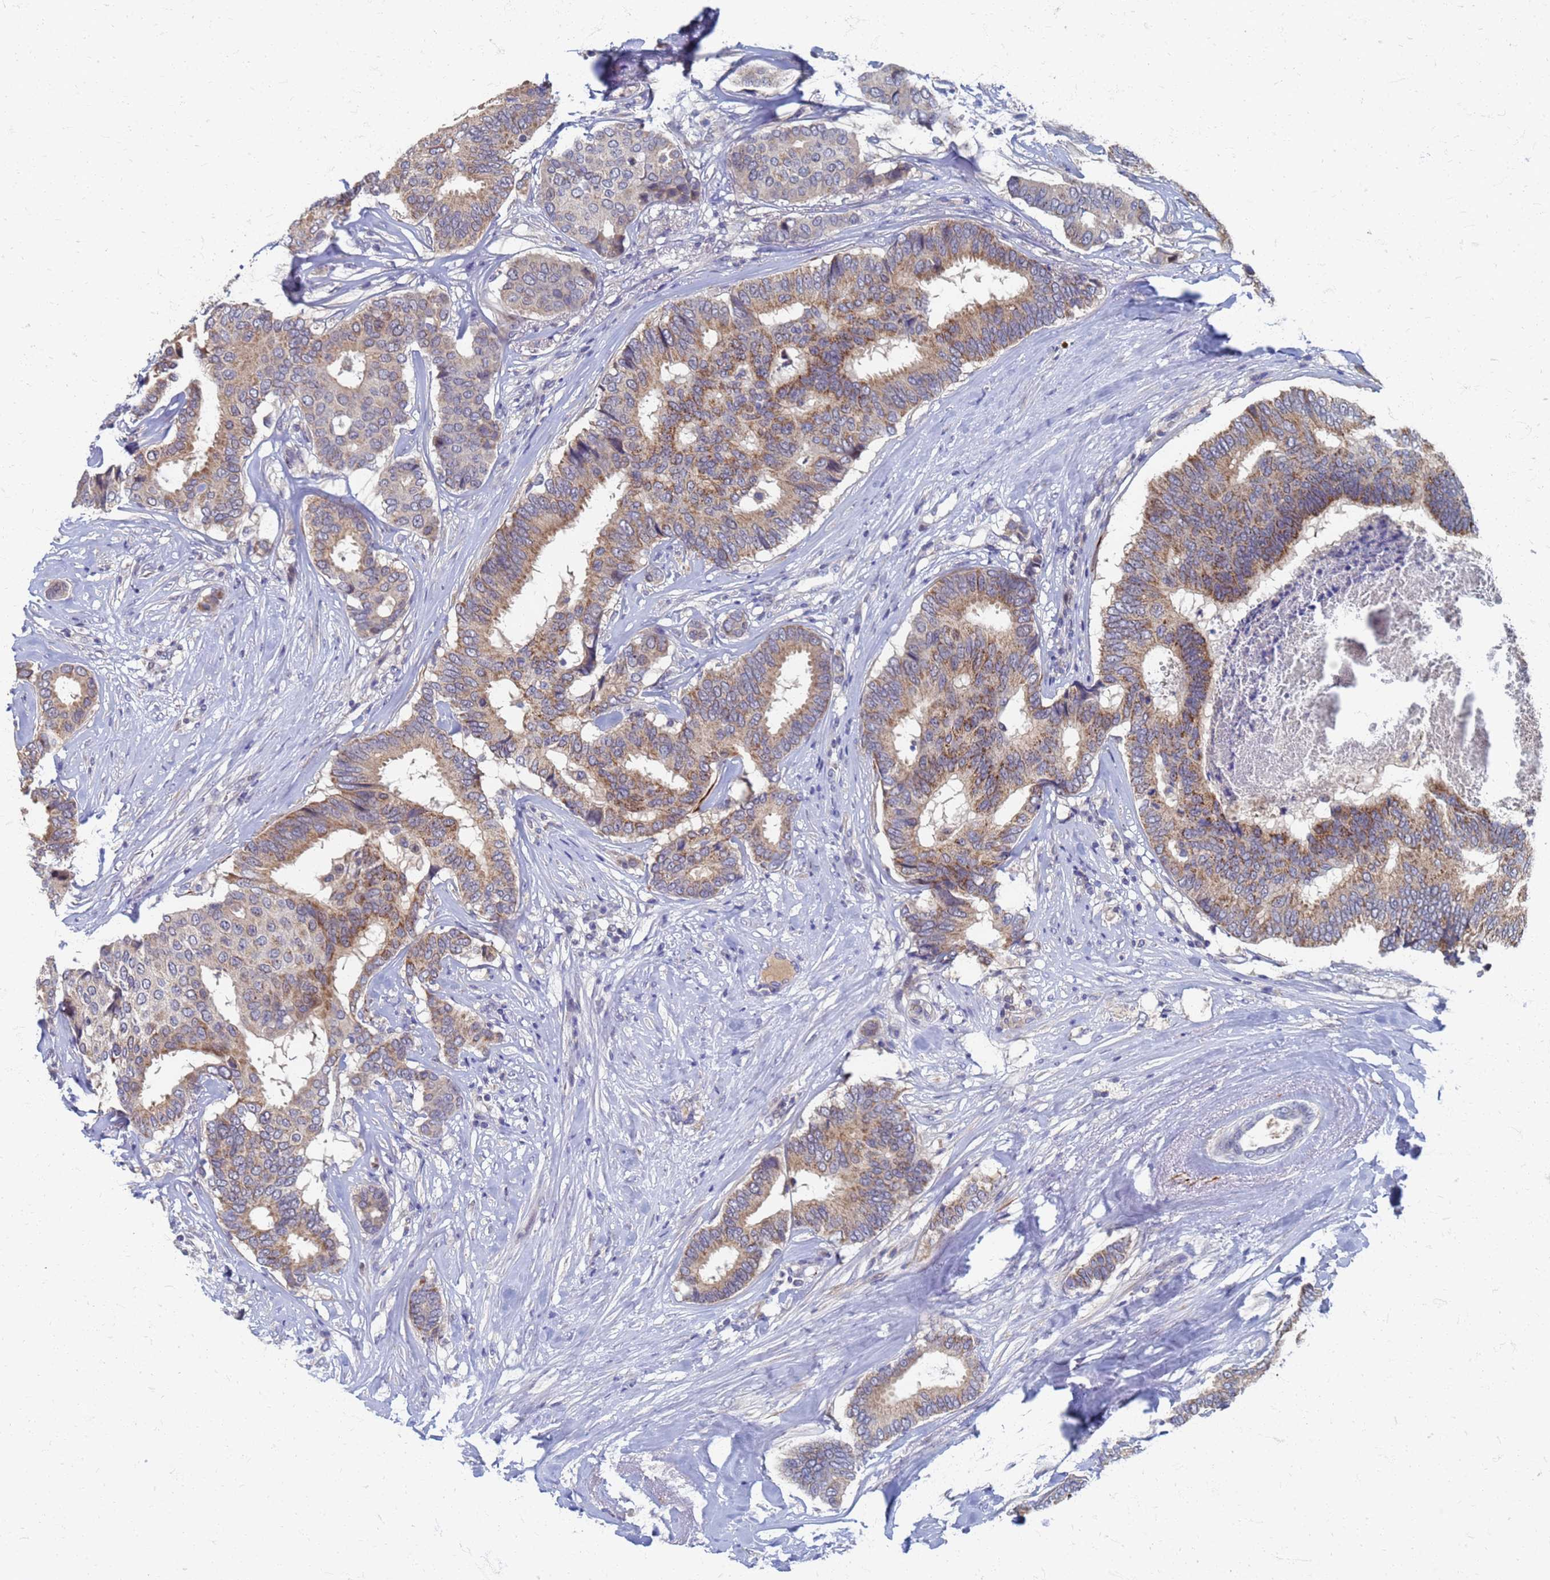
{"staining": {"intensity": "moderate", "quantity": "25%-75%", "location": "cytoplasmic/membranous"}, "tissue": "breast cancer", "cell_type": "Tumor cells", "image_type": "cancer", "snomed": [{"axis": "morphology", "description": "Duct carcinoma"}, {"axis": "topography", "description": "Breast"}], "caption": "Immunohistochemical staining of human breast cancer (invasive ductal carcinoma) demonstrates moderate cytoplasmic/membranous protein staining in about 25%-75% of tumor cells.", "gene": "ATPAF1", "patient": {"sex": "female", "age": 75}}